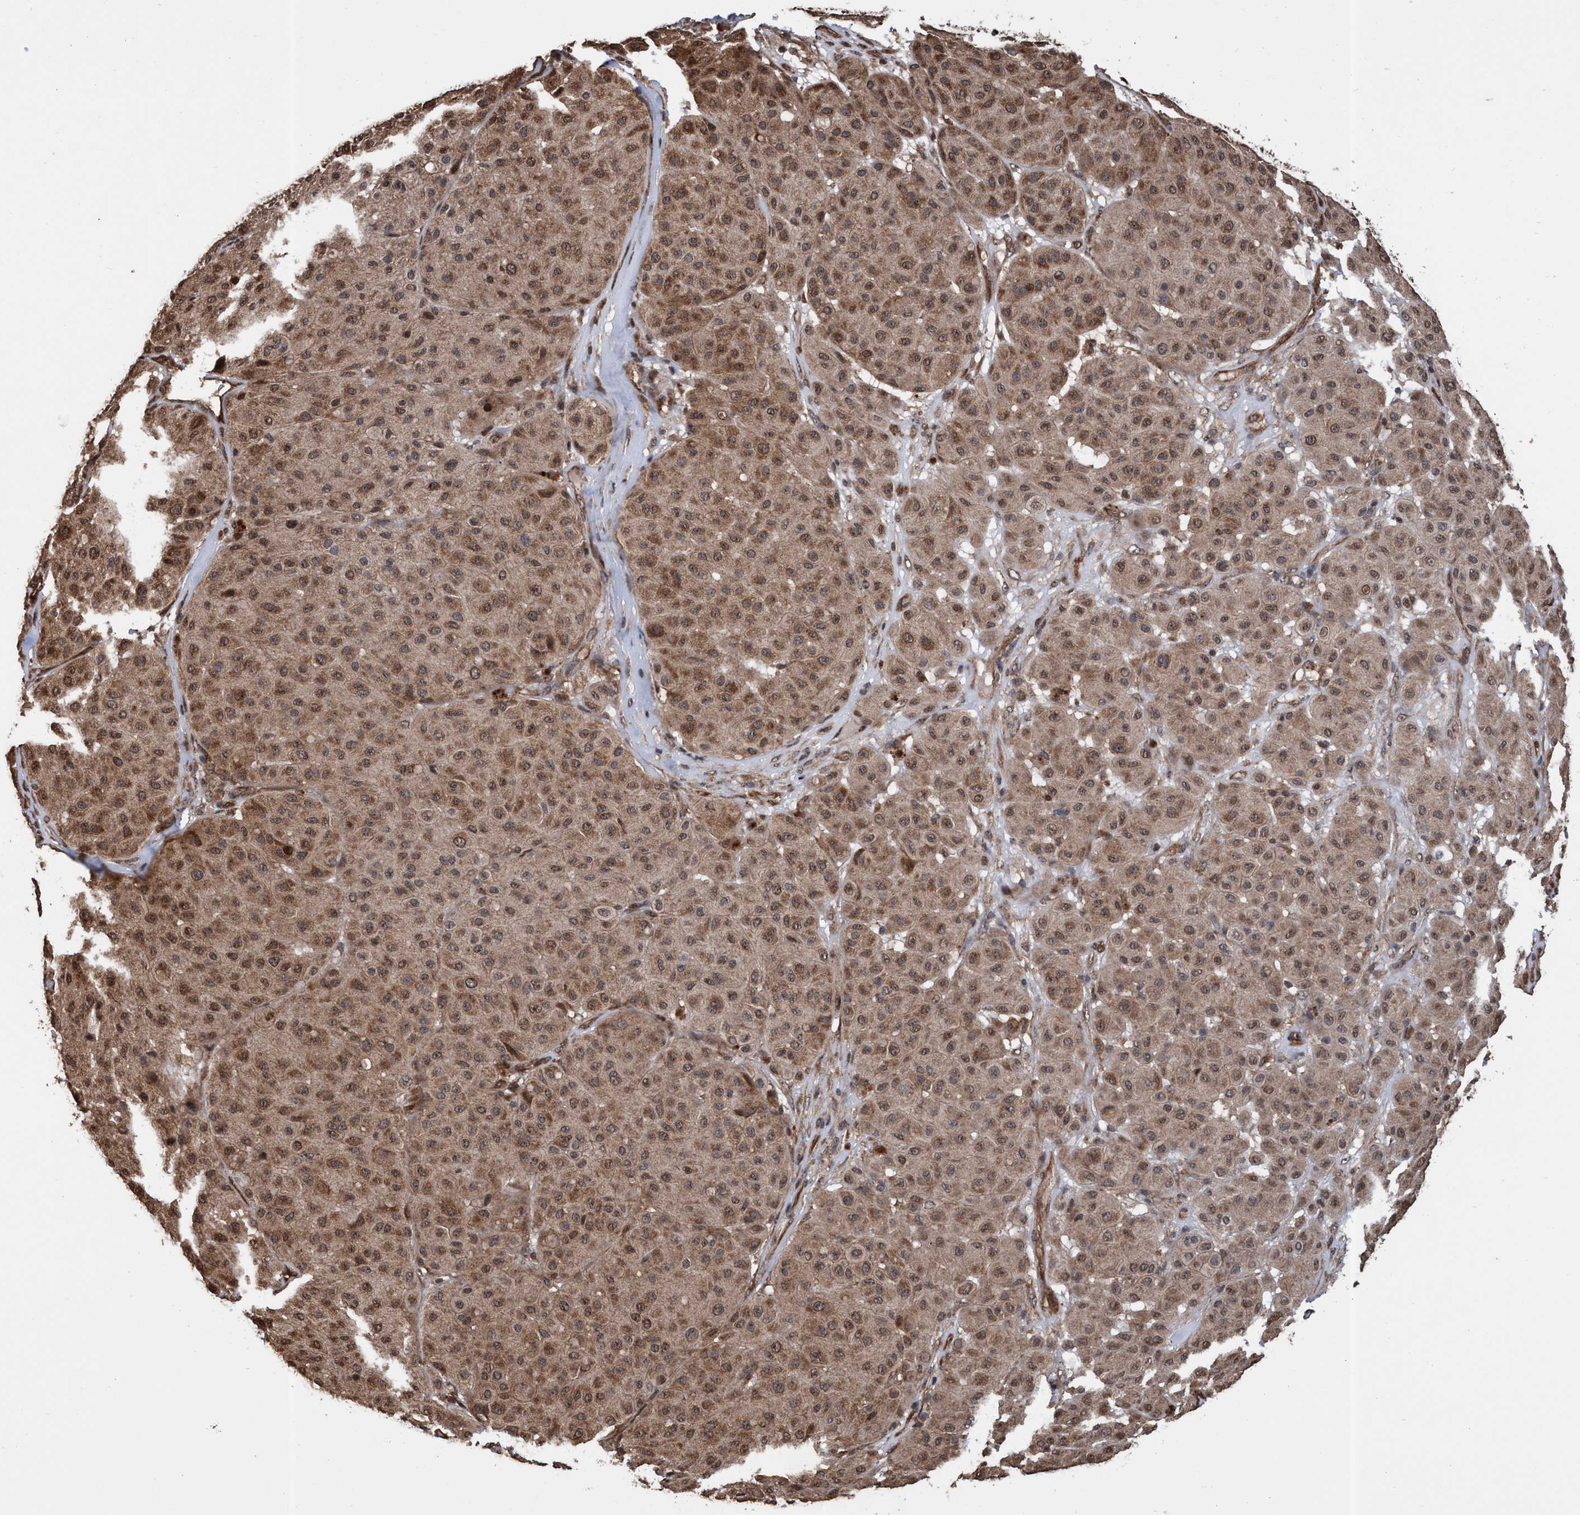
{"staining": {"intensity": "moderate", "quantity": ">75%", "location": "cytoplasmic/membranous,nuclear"}, "tissue": "melanoma", "cell_type": "Tumor cells", "image_type": "cancer", "snomed": [{"axis": "morphology", "description": "Normal tissue, NOS"}, {"axis": "morphology", "description": "Malignant melanoma, Metastatic site"}, {"axis": "topography", "description": "Skin"}], "caption": "Malignant melanoma (metastatic site) tissue exhibits moderate cytoplasmic/membranous and nuclear staining in approximately >75% of tumor cells", "gene": "TRPC7", "patient": {"sex": "male", "age": 41}}